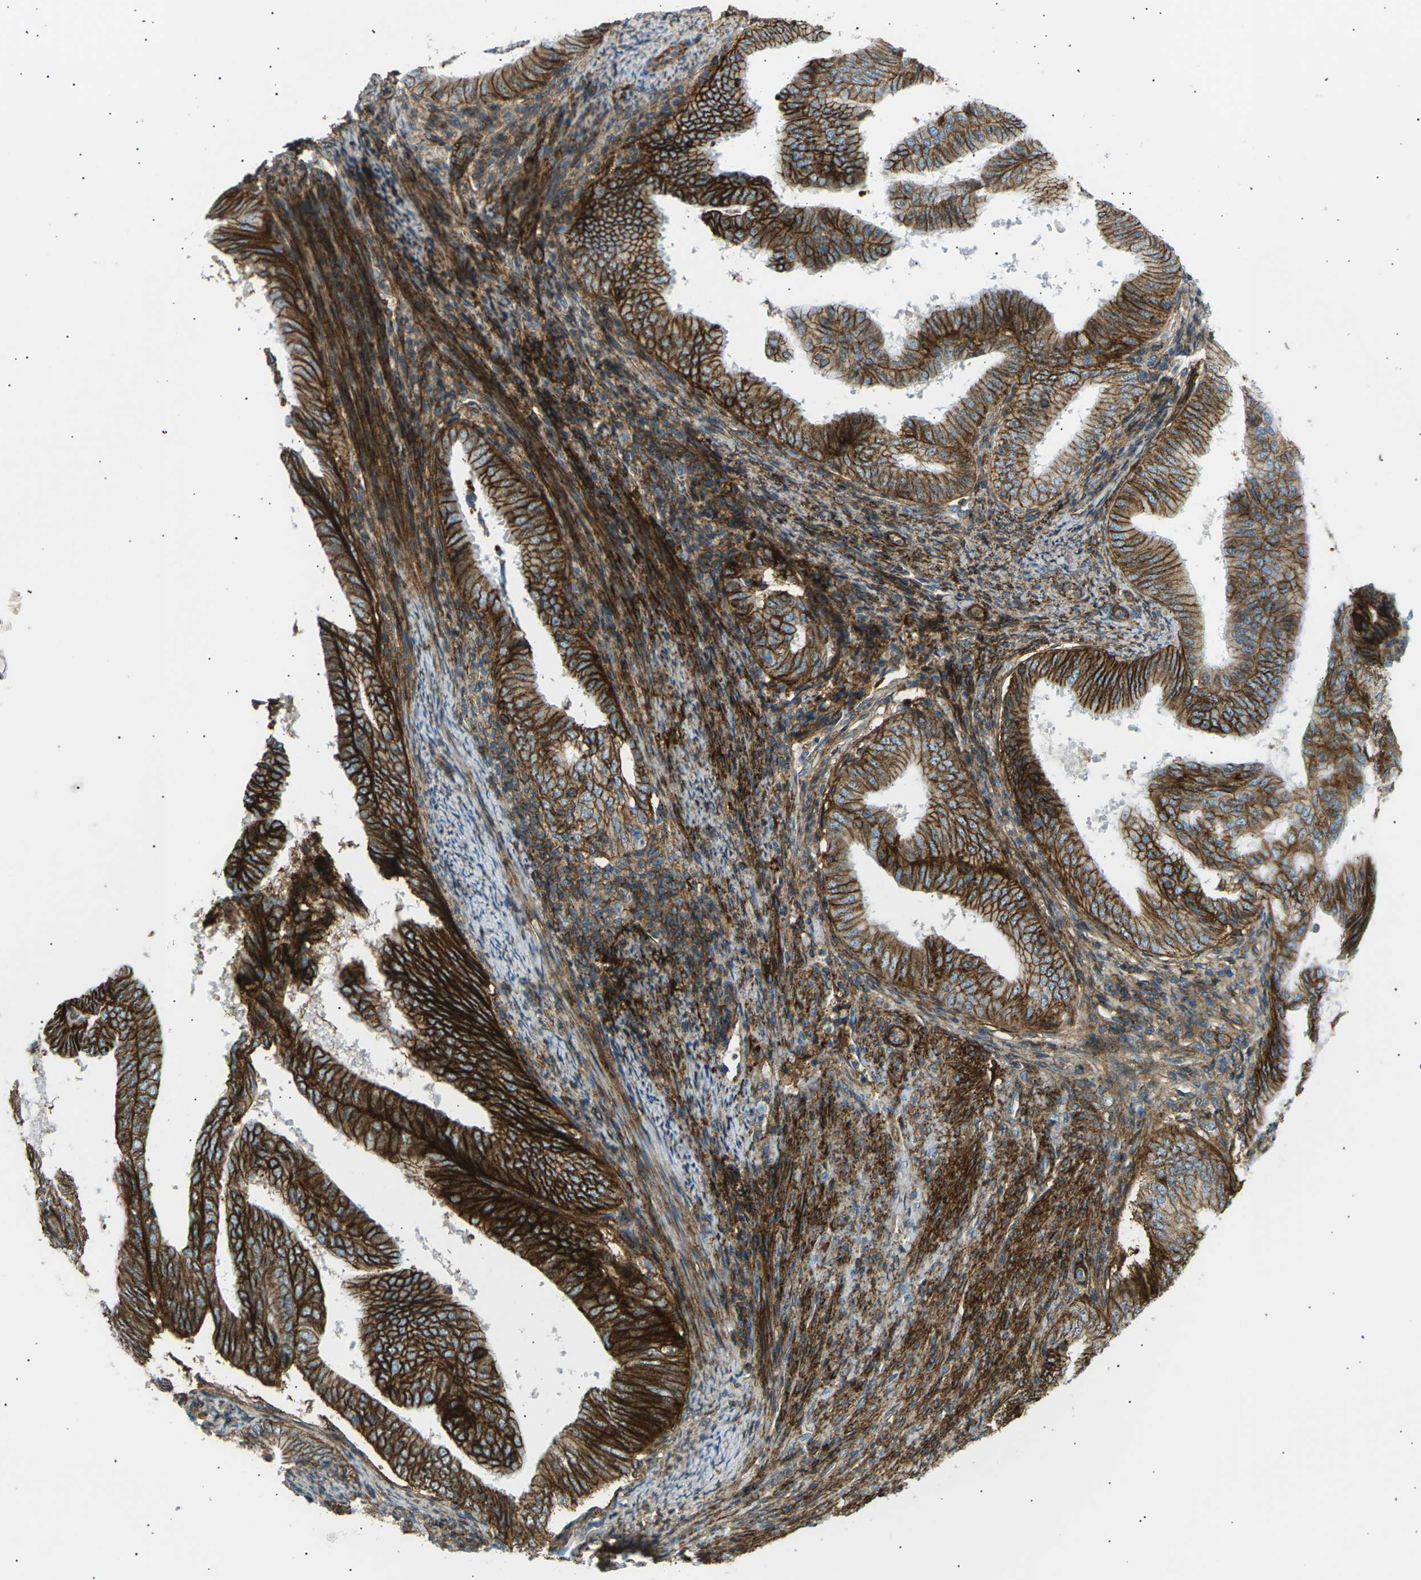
{"staining": {"intensity": "strong", "quantity": ">75%", "location": "cytoplasmic/membranous"}, "tissue": "endometrial cancer", "cell_type": "Tumor cells", "image_type": "cancer", "snomed": [{"axis": "morphology", "description": "Adenocarcinoma, NOS"}, {"axis": "topography", "description": "Endometrium"}], "caption": "This micrograph demonstrates immunohistochemistry staining of human endometrial cancer, with high strong cytoplasmic/membranous positivity in about >75% of tumor cells.", "gene": "ATP2B4", "patient": {"sex": "female", "age": 58}}